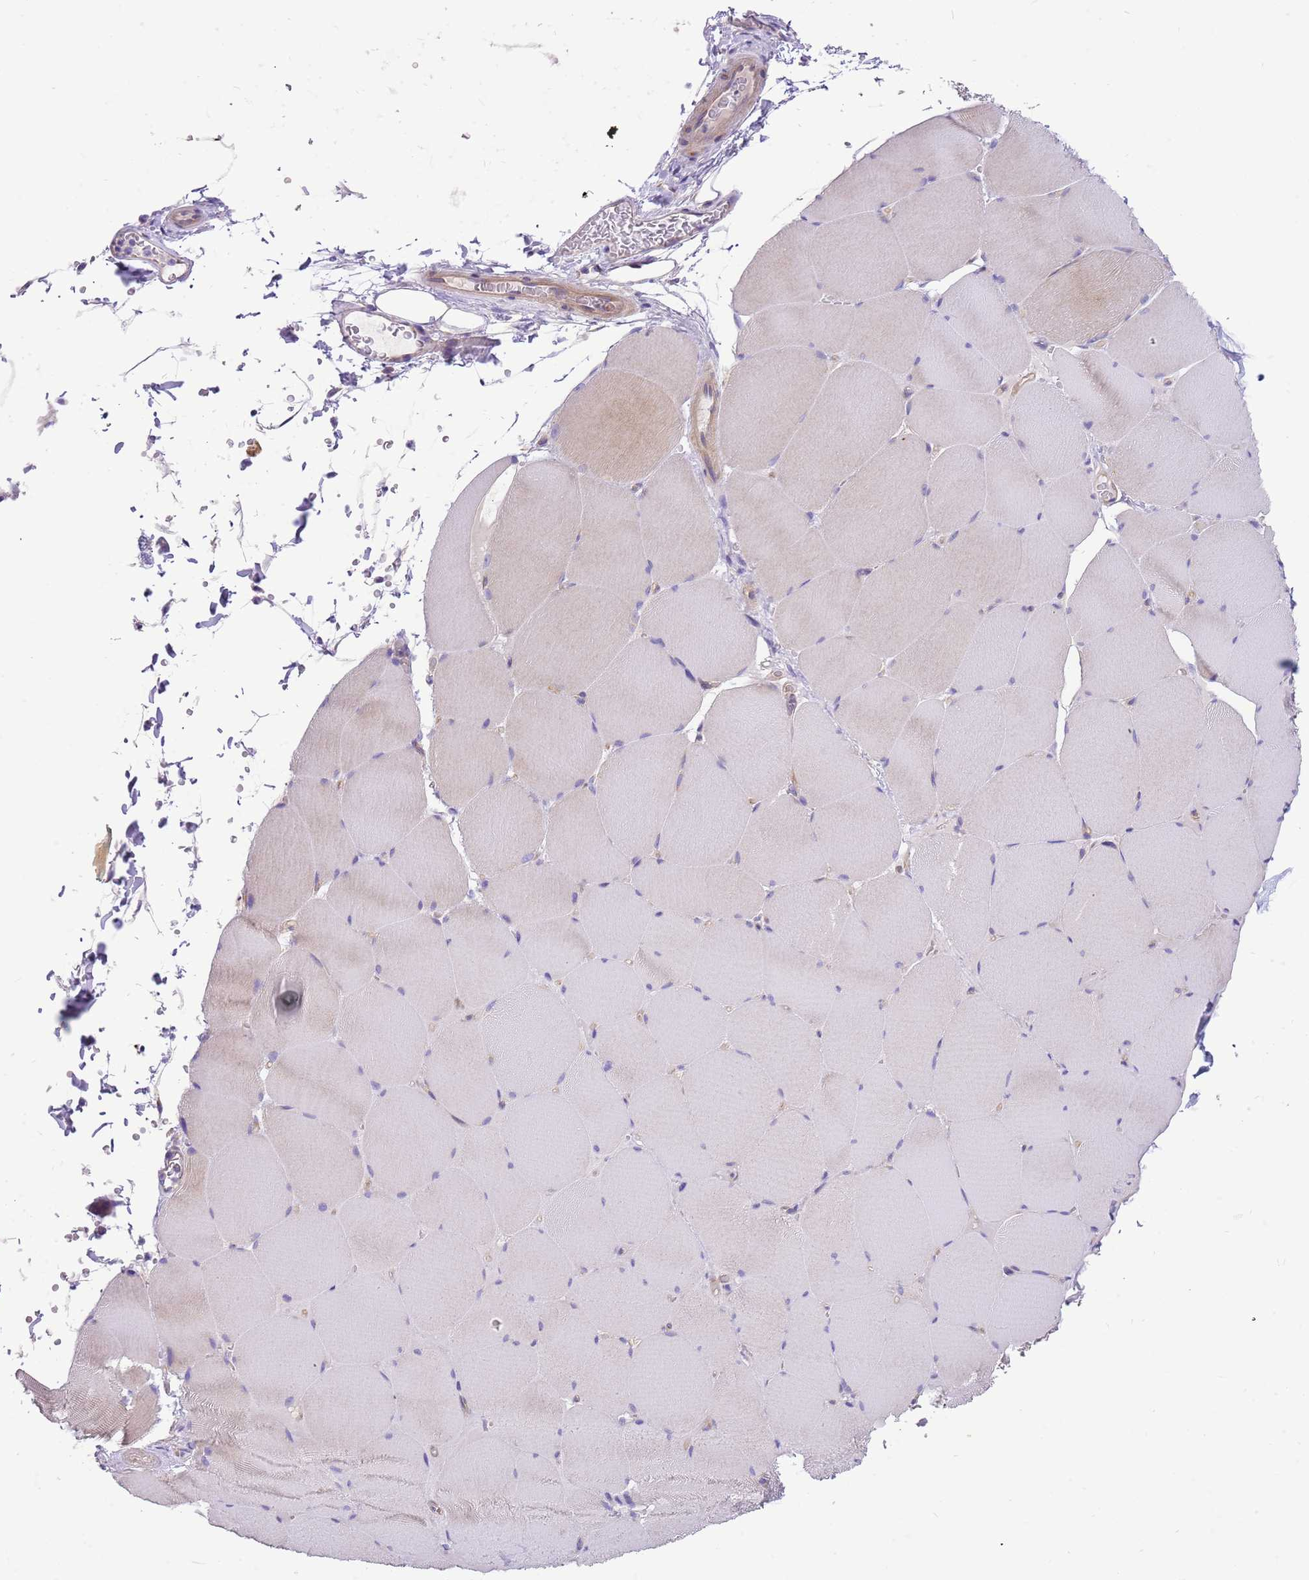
{"staining": {"intensity": "negative", "quantity": "none", "location": "none"}, "tissue": "skeletal muscle", "cell_type": "Myocytes", "image_type": "normal", "snomed": [{"axis": "morphology", "description": "Normal tissue, NOS"}, {"axis": "topography", "description": "Skeletal muscle"}, {"axis": "topography", "description": "Head-Neck"}], "caption": "Immunohistochemistry (IHC) of benign human skeletal muscle exhibits no staining in myocytes.", "gene": "SERINC3", "patient": {"sex": "male", "age": 66}}